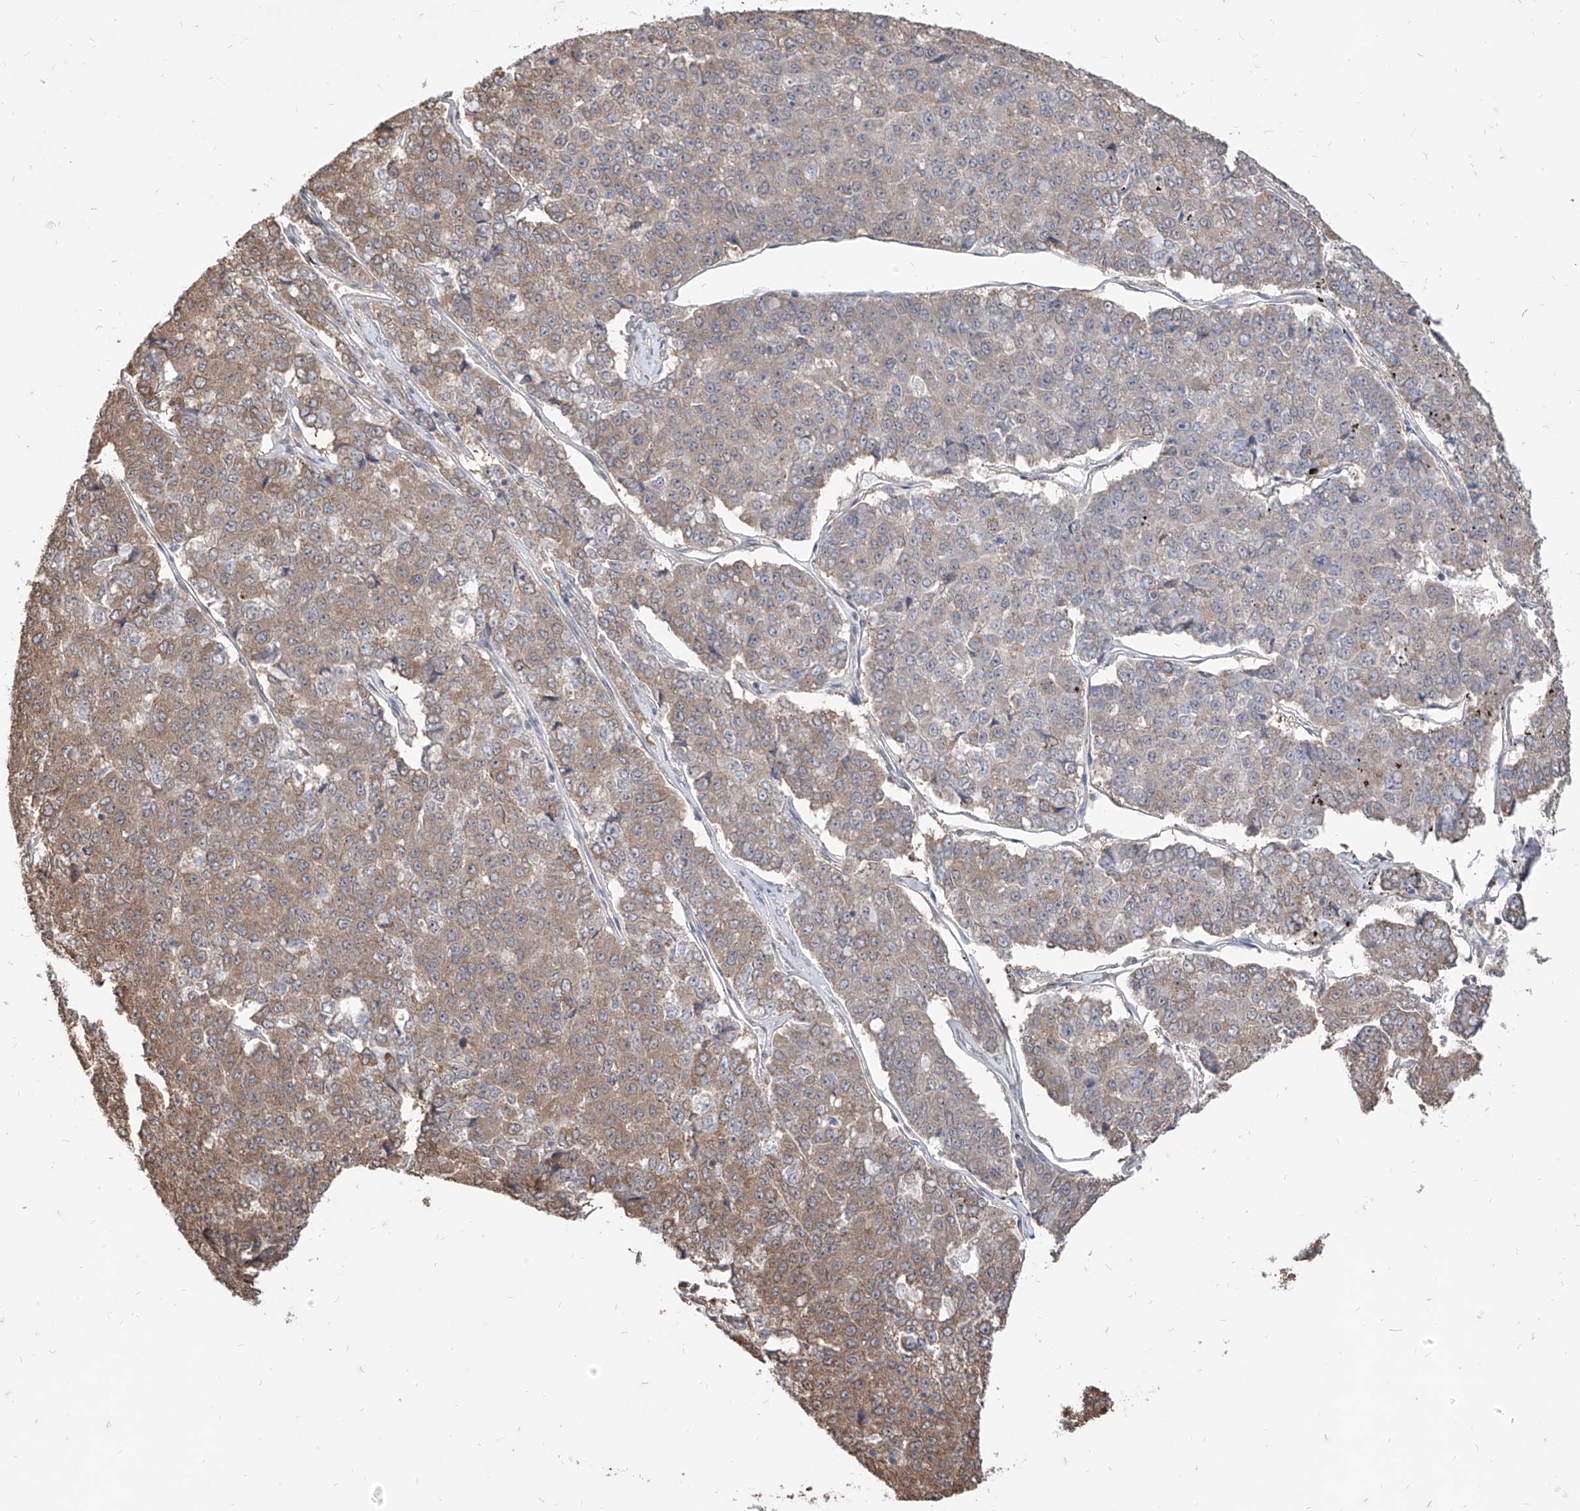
{"staining": {"intensity": "moderate", "quantity": "25%-75%", "location": "cytoplasmic/membranous"}, "tissue": "pancreatic cancer", "cell_type": "Tumor cells", "image_type": "cancer", "snomed": [{"axis": "morphology", "description": "Adenocarcinoma, NOS"}, {"axis": "topography", "description": "Pancreas"}], "caption": "This histopathology image reveals immunohistochemistry (IHC) staining of pancreatic cancer (adenocarcinoma), with medium moderate cytoplasmic/membranous positivity in approximately 25%-75% of tumor cells.", "gene": "C8orf82", "patient": {"sex": "male", "age": 50}}